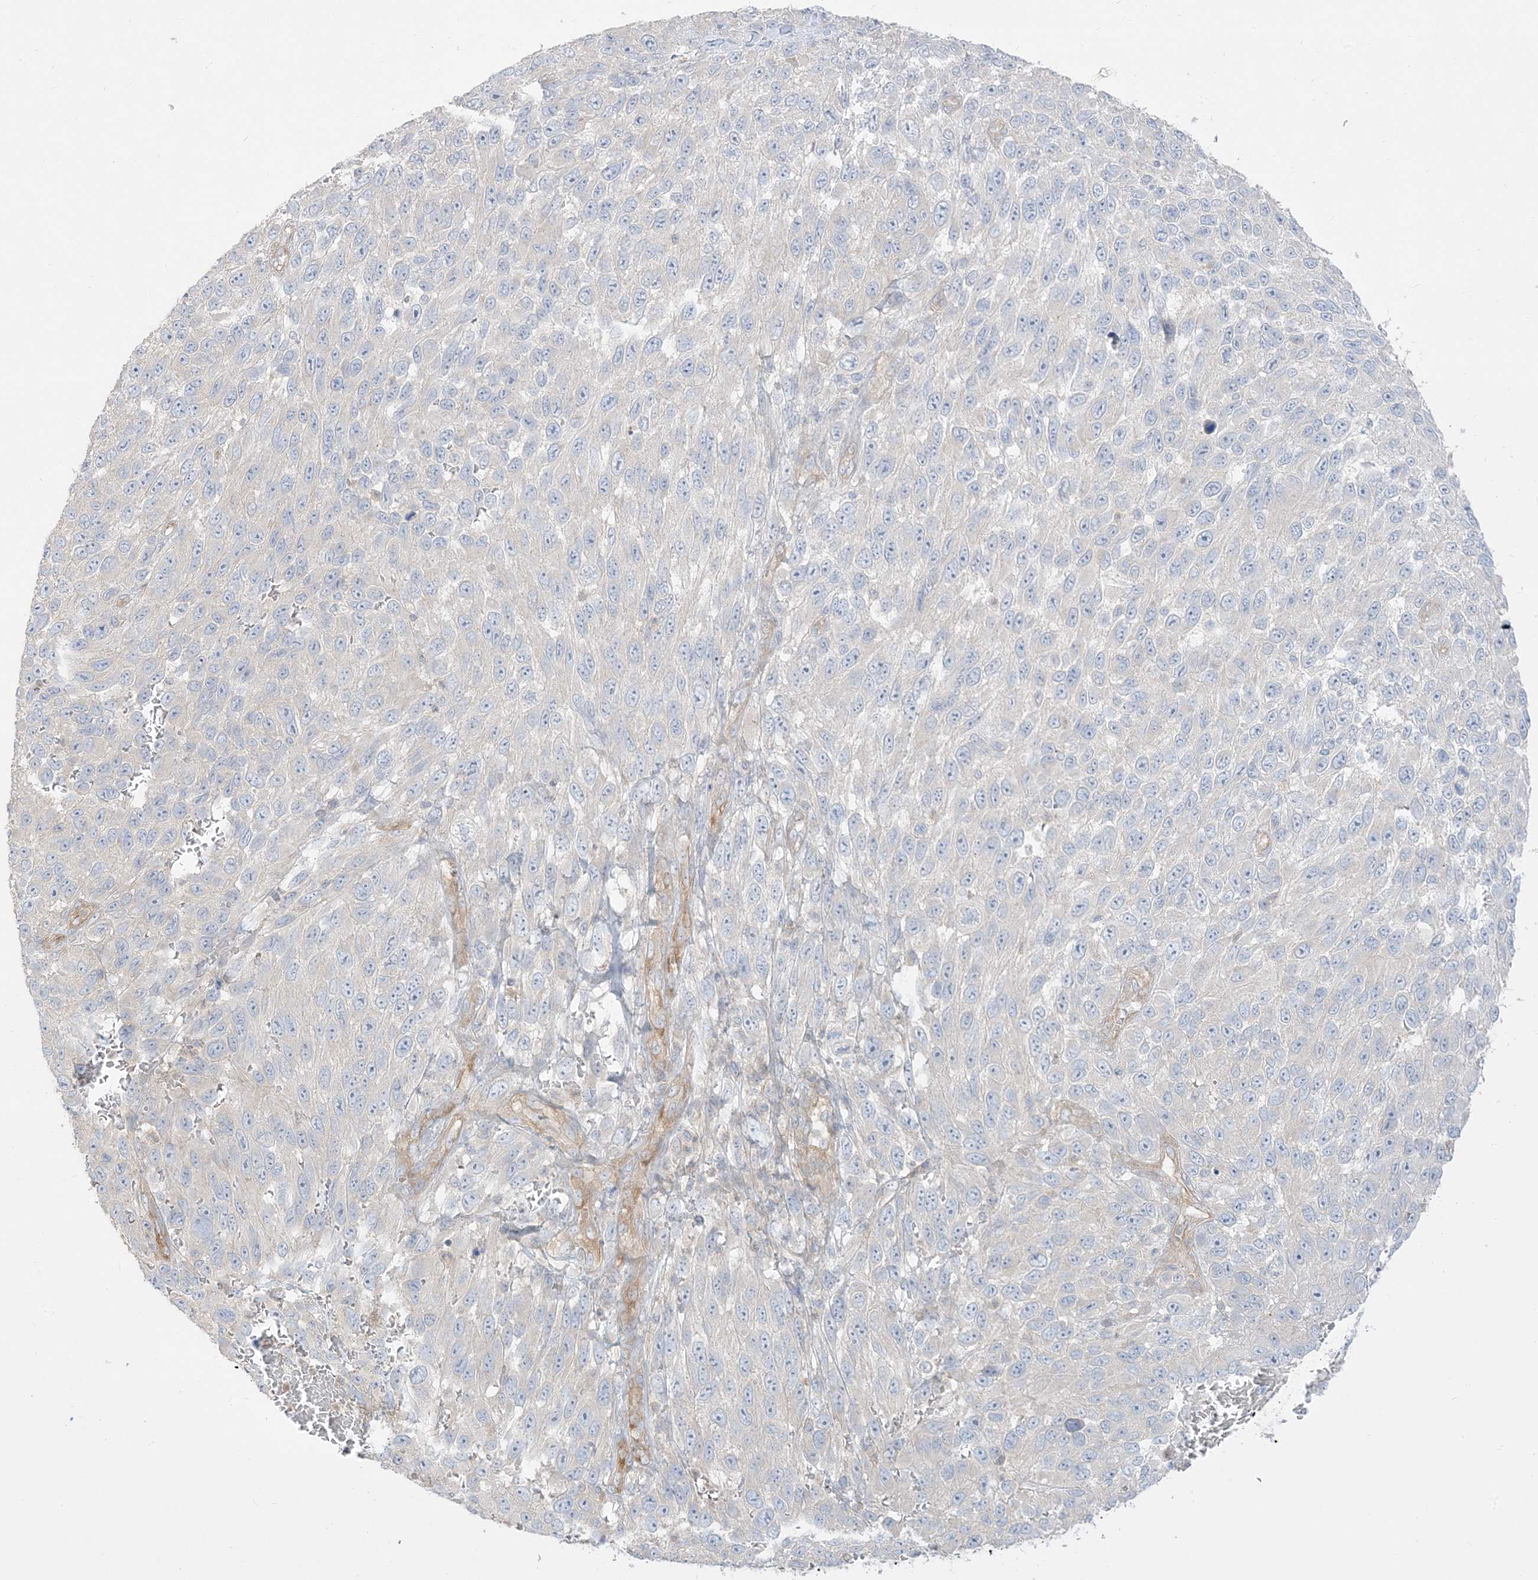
{"staining": {"intensity": "negative", "quantity": "none", "location": "none"}, "tissue": "melanoma", "cell_type": "Tumor cells", "image_type": "cancer", "snomed": [{"axis": "morphology", "description": "Malignant melanoma, NOS"}, {"axis": "topography", "description": "Skin"}], "caption": "Tumor cells show no significant staining in malignant melanoma.", "gene": "ARHGEF9", "patient": {"sex": "female", "age": 96}}